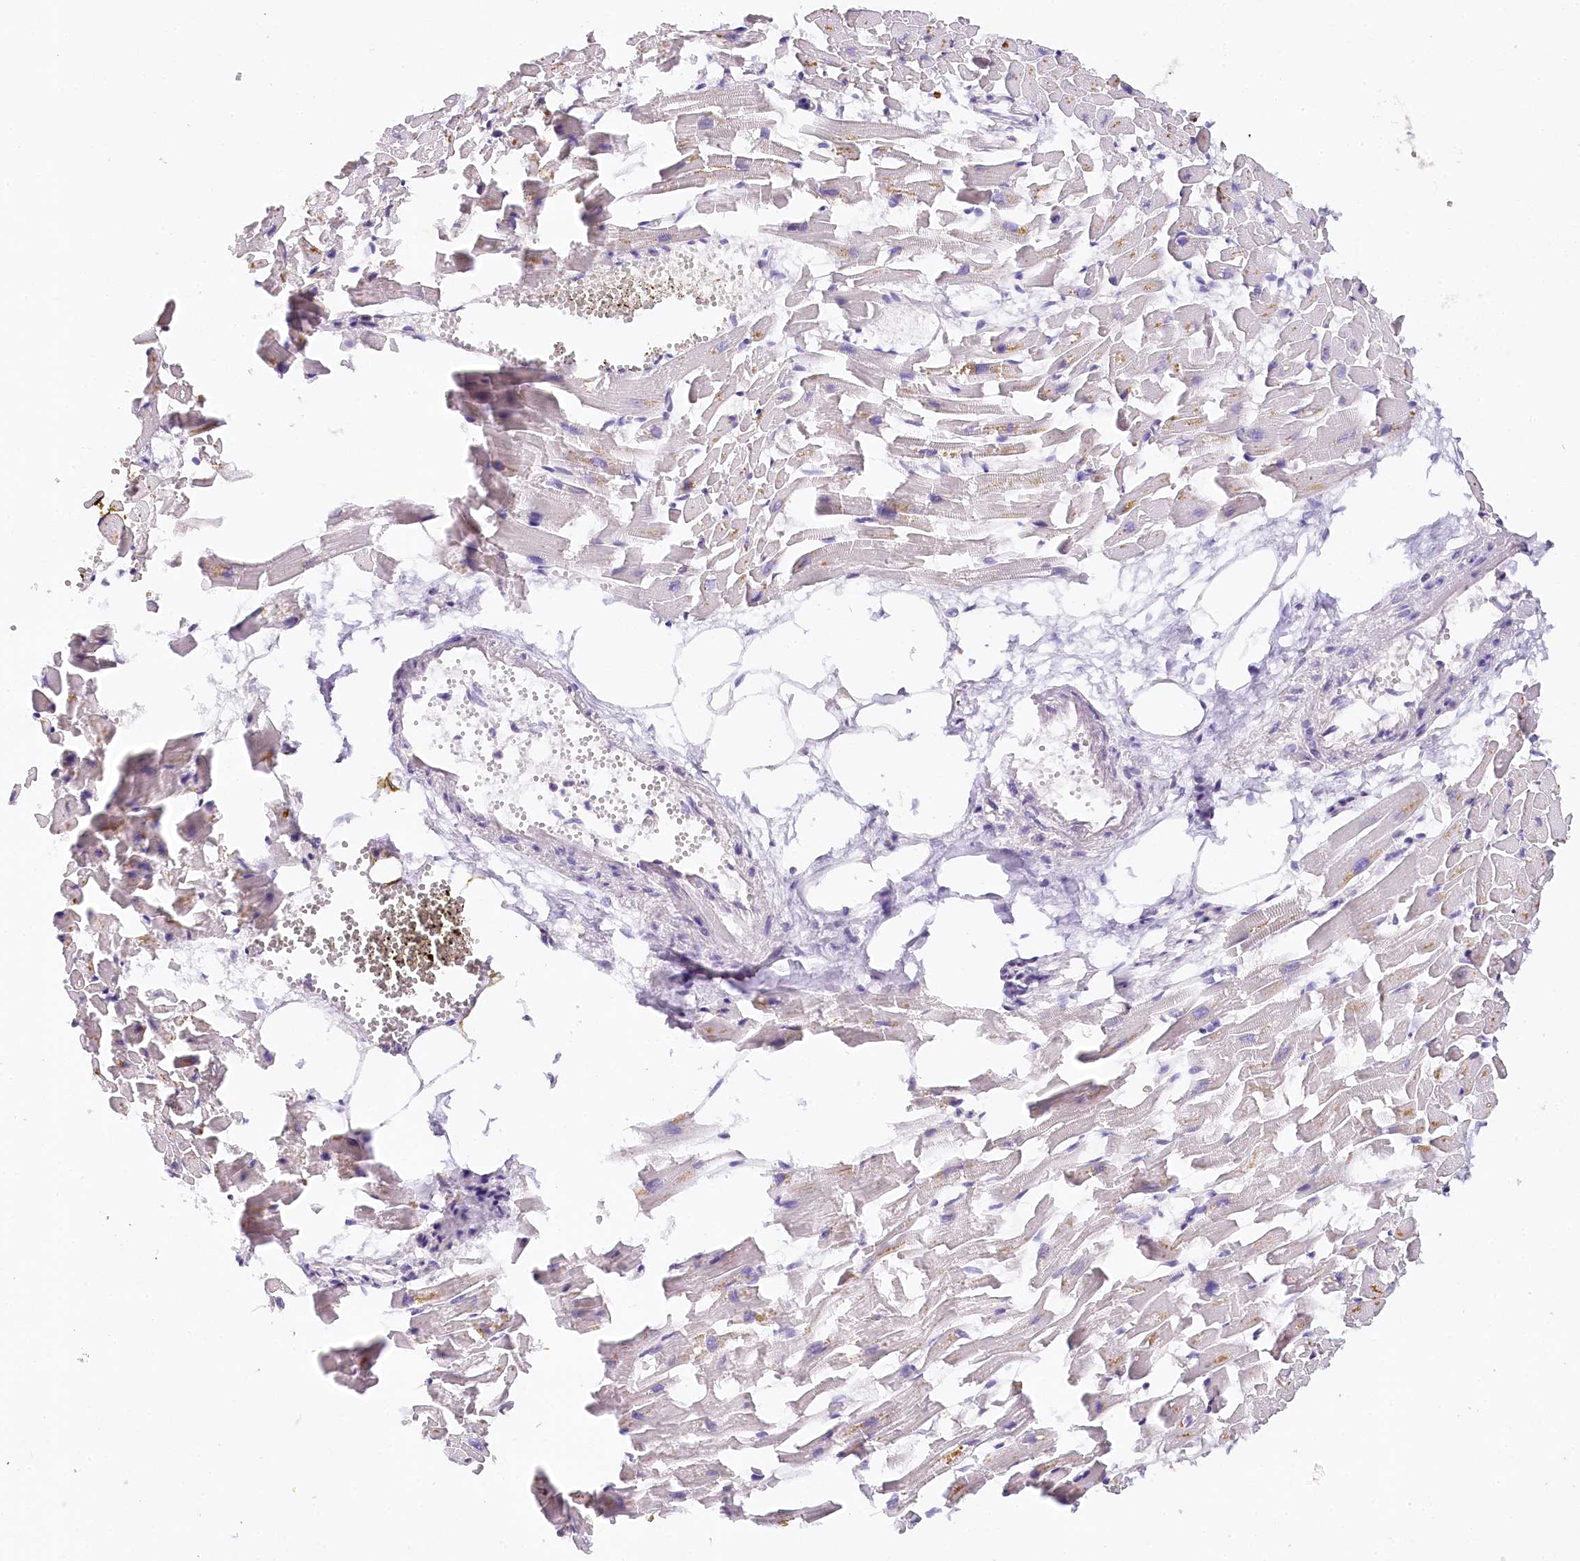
{"staining": {"intensity": "weak", "quantity": "<25%", "location": "cytoplasmic/membranous"}, "tissue": "heart muscle", "cell_type": "Cardiomyocytes", "image_type": "normal", "snomed": [{"axis": "morphology", "description": "Normal tissue, NOS"}, {"axis": "topography", "description": "Heart"}], "caption": "Immunohistochemical staining of normal heart muscle demonstrates no significant staining in cardiomyocytes.", "gene": "TP53", "patient": {"sex": "female", "age": 64}}